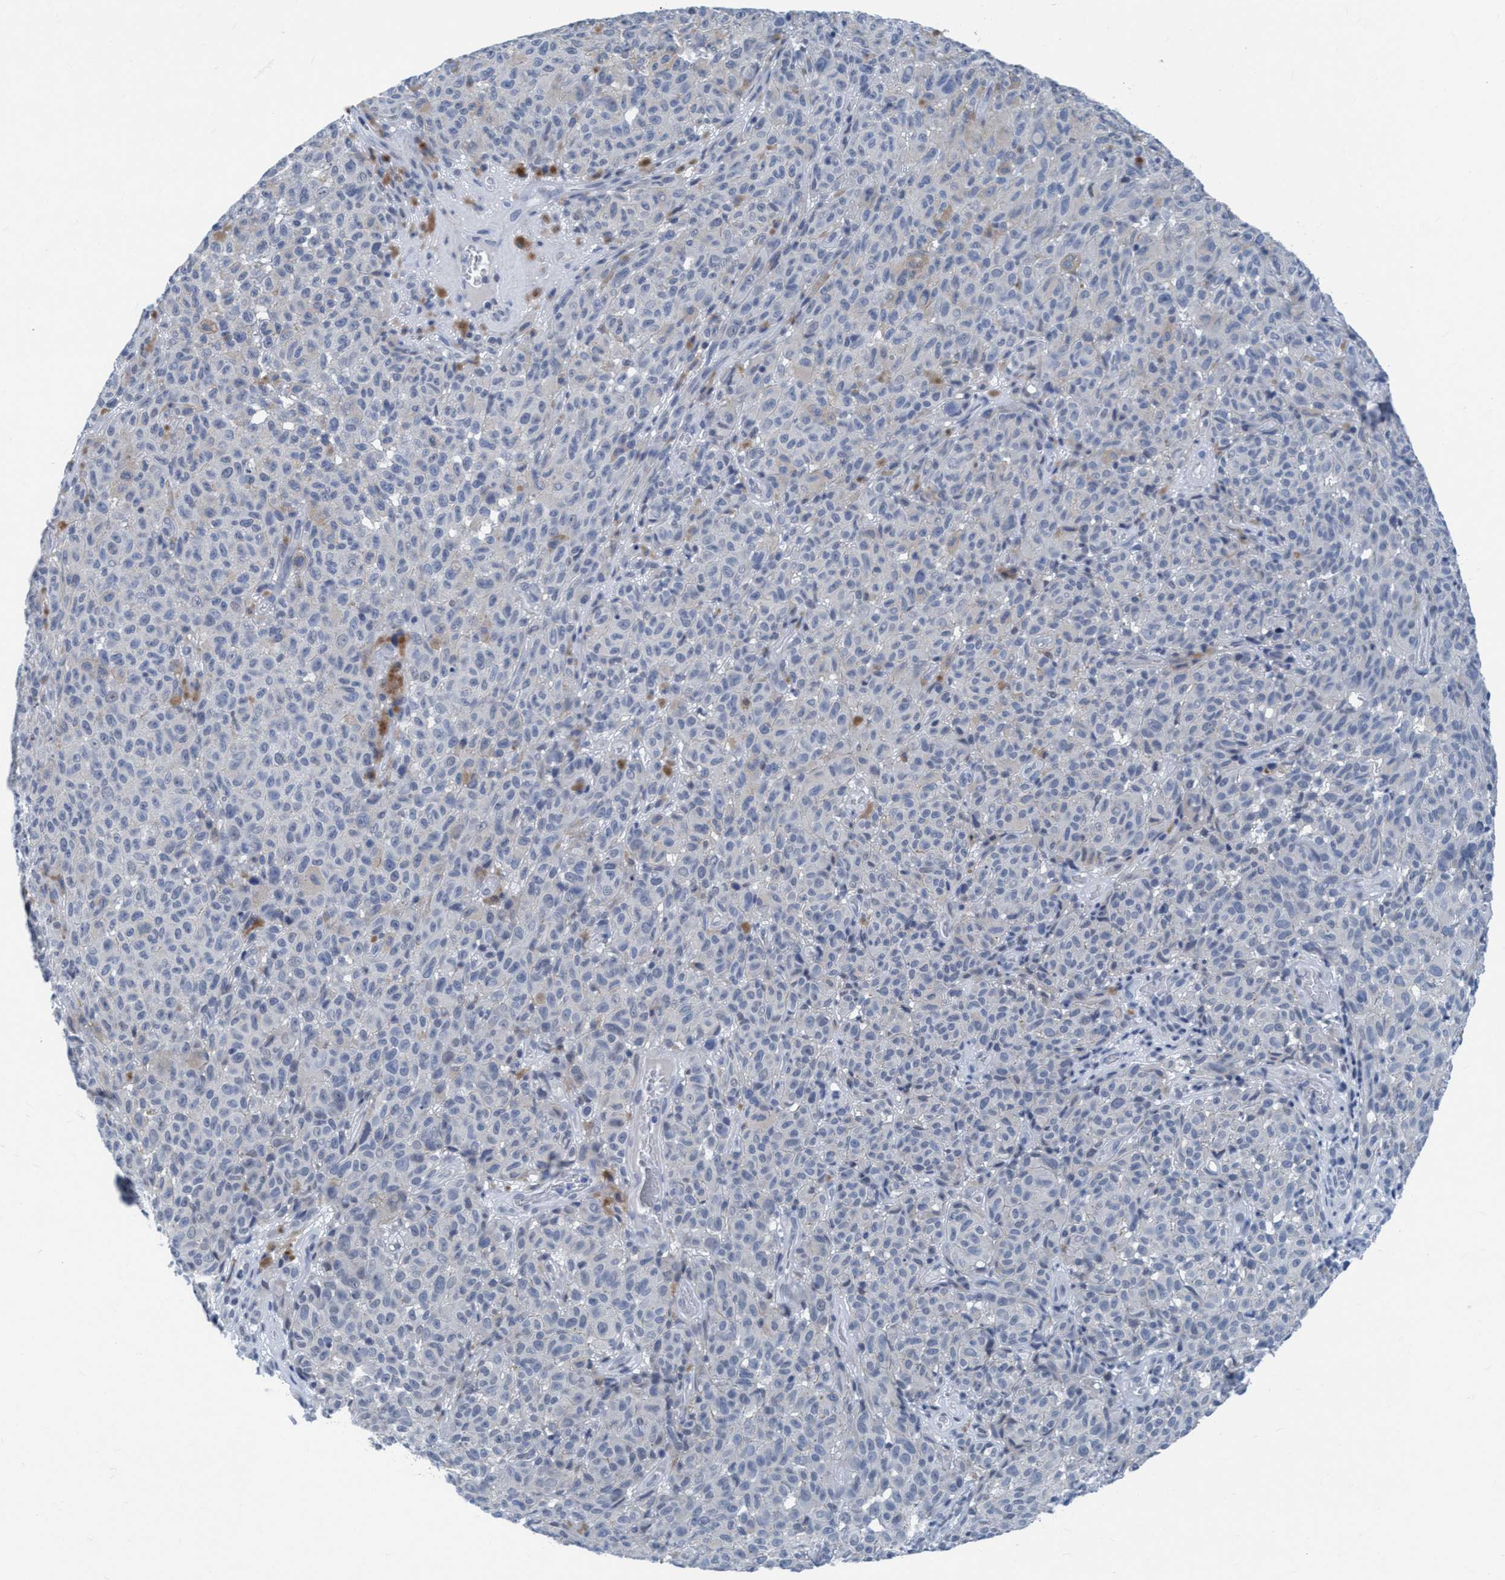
{"staining": {"intensity": "negative", "quantity": "none", "location": "none"}, "tissue": "melanoma", "cell_type": "Tumor cells", "image_type": "cancer", "snomed": [{"axis": "morphology", "description": "Malignant melanoma, NOS"}, {"axis": "topography", "description": "Skin"}], "caption": "An IHC photomicrograph of melanoma is shown. There is no staining in tumor cells of melanoma.", "gene": "DNAI1", "patient": {"sex": "female", "age": 82}}